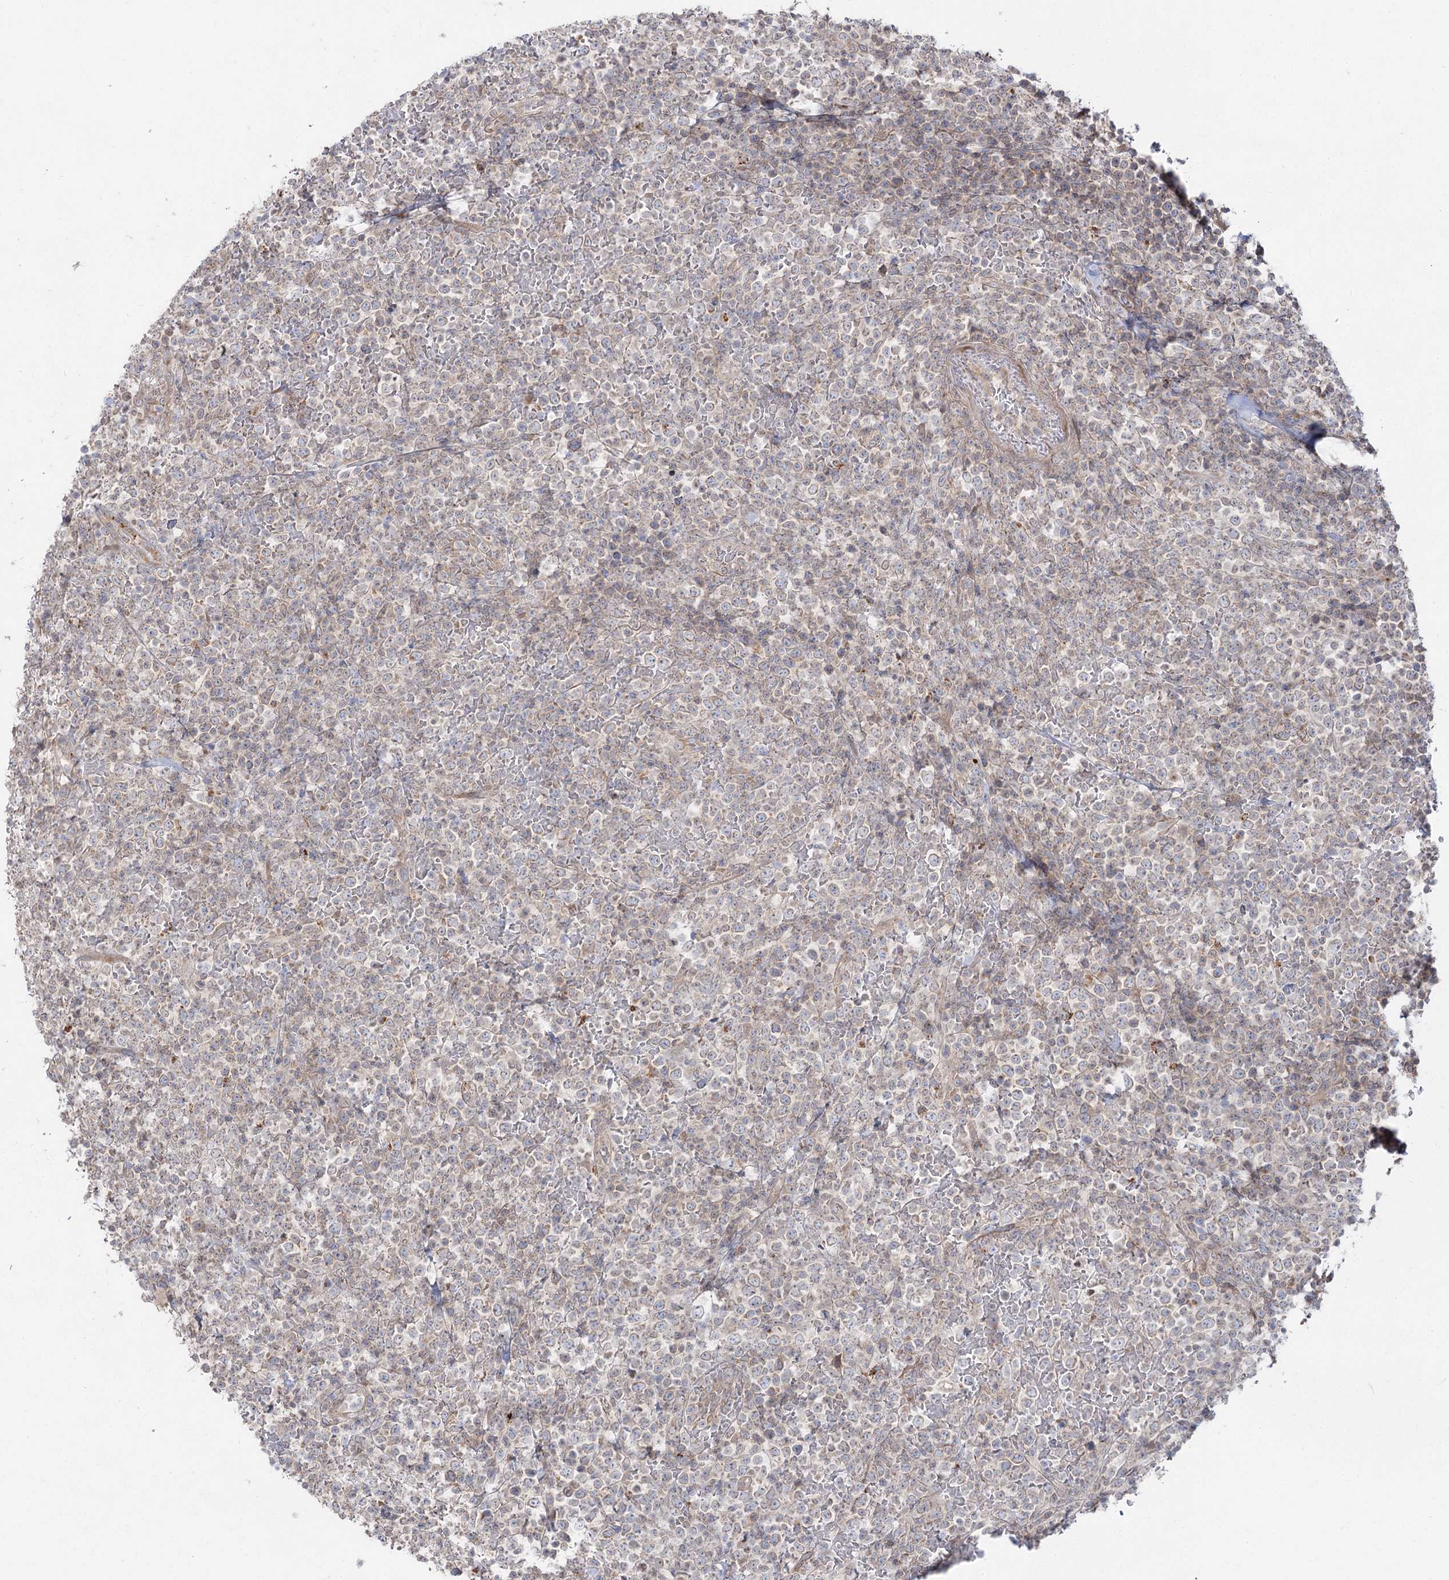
{"staining": {"intensity": "moderate", "quantity": "<25%", "location": "cytoplasmic/membranous"}, "tissue": "lymphoma", "cell_type": "Tumor cells", "image_type": "cancer", "snomed": [{"axis": "morphology", "description": "Malignant lymphoma, non-Hodgkin's type, High grade"}, {"axis": "topography", "description": "Colon"}], "caption": "This histopathology image displays immunohistochemistry staining of human high-grade malignant lymphoma, non-Hodgkin's type, with low moderate cytoplasmic/membranous positivity in about <25% of tumor cells.", "gene": "SH3BP5L", "patient": {"sex": "female", "age": 53}}